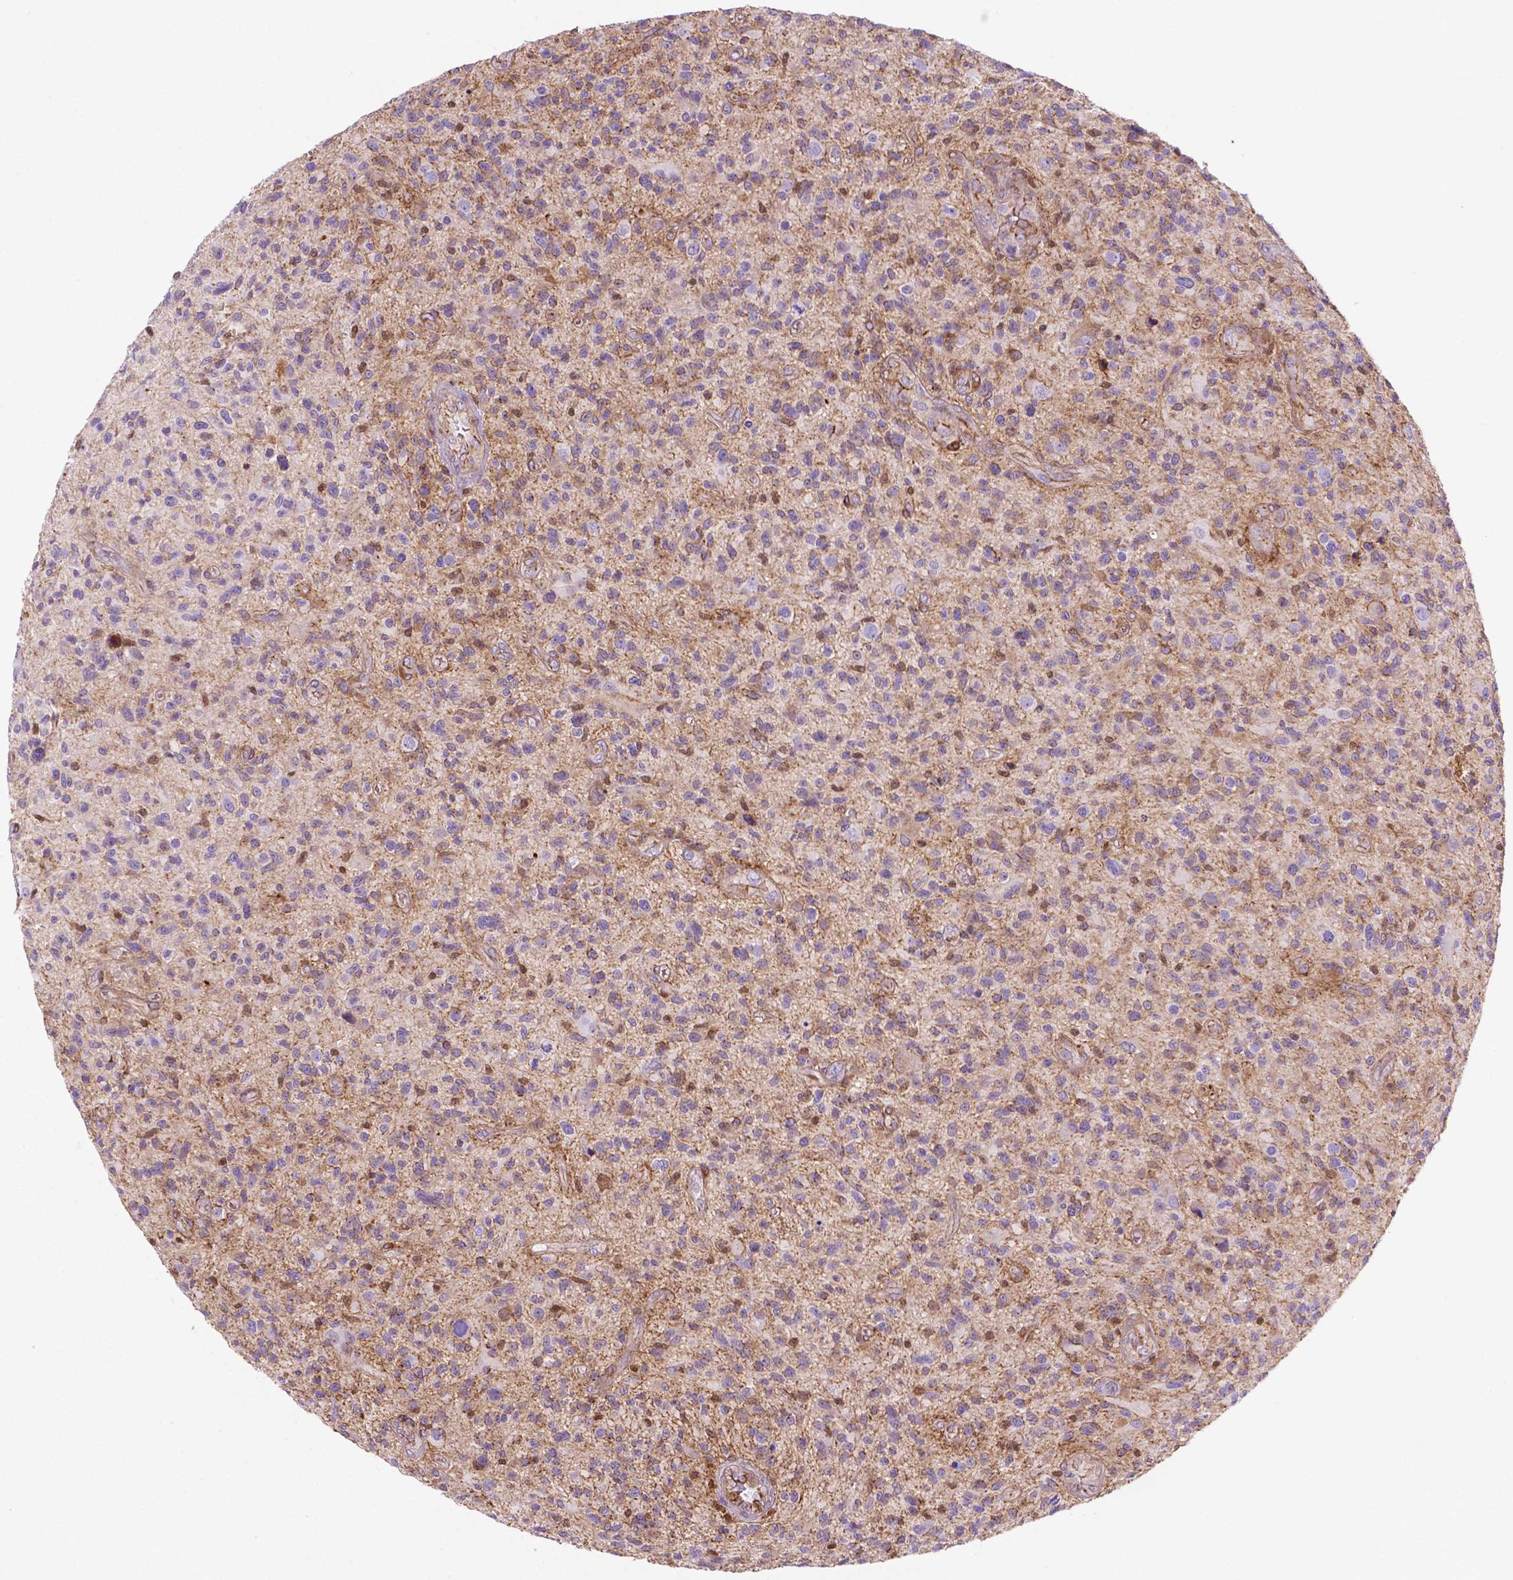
{"staining": {"intensity": "moderate", "quantity": "<25%", "location": "cytoplasmic/membranous"}, "tissue": "glioma", "cell_type": "Tumor cells", "image_type": "cancer", "snomed": [{"axis": "morphology", "description": "Glioma, malignant, High grade"}, {"axis": "topography", "description": "Brain"}], "caption": "High-magnification brightfield microscopy of glioma stained with DAB (3,3'-diaminobenzidine) (brown) and counterstained with hematoxylin (blue). tumor cells exhibit moderate cytoplasmic/membranous expression is seen in about<25% of cells. (DAB = brown stain, brightfield microscopy at high magnification).", "gene": "DCN", "patient": {"sex": "male", "age": 47}}